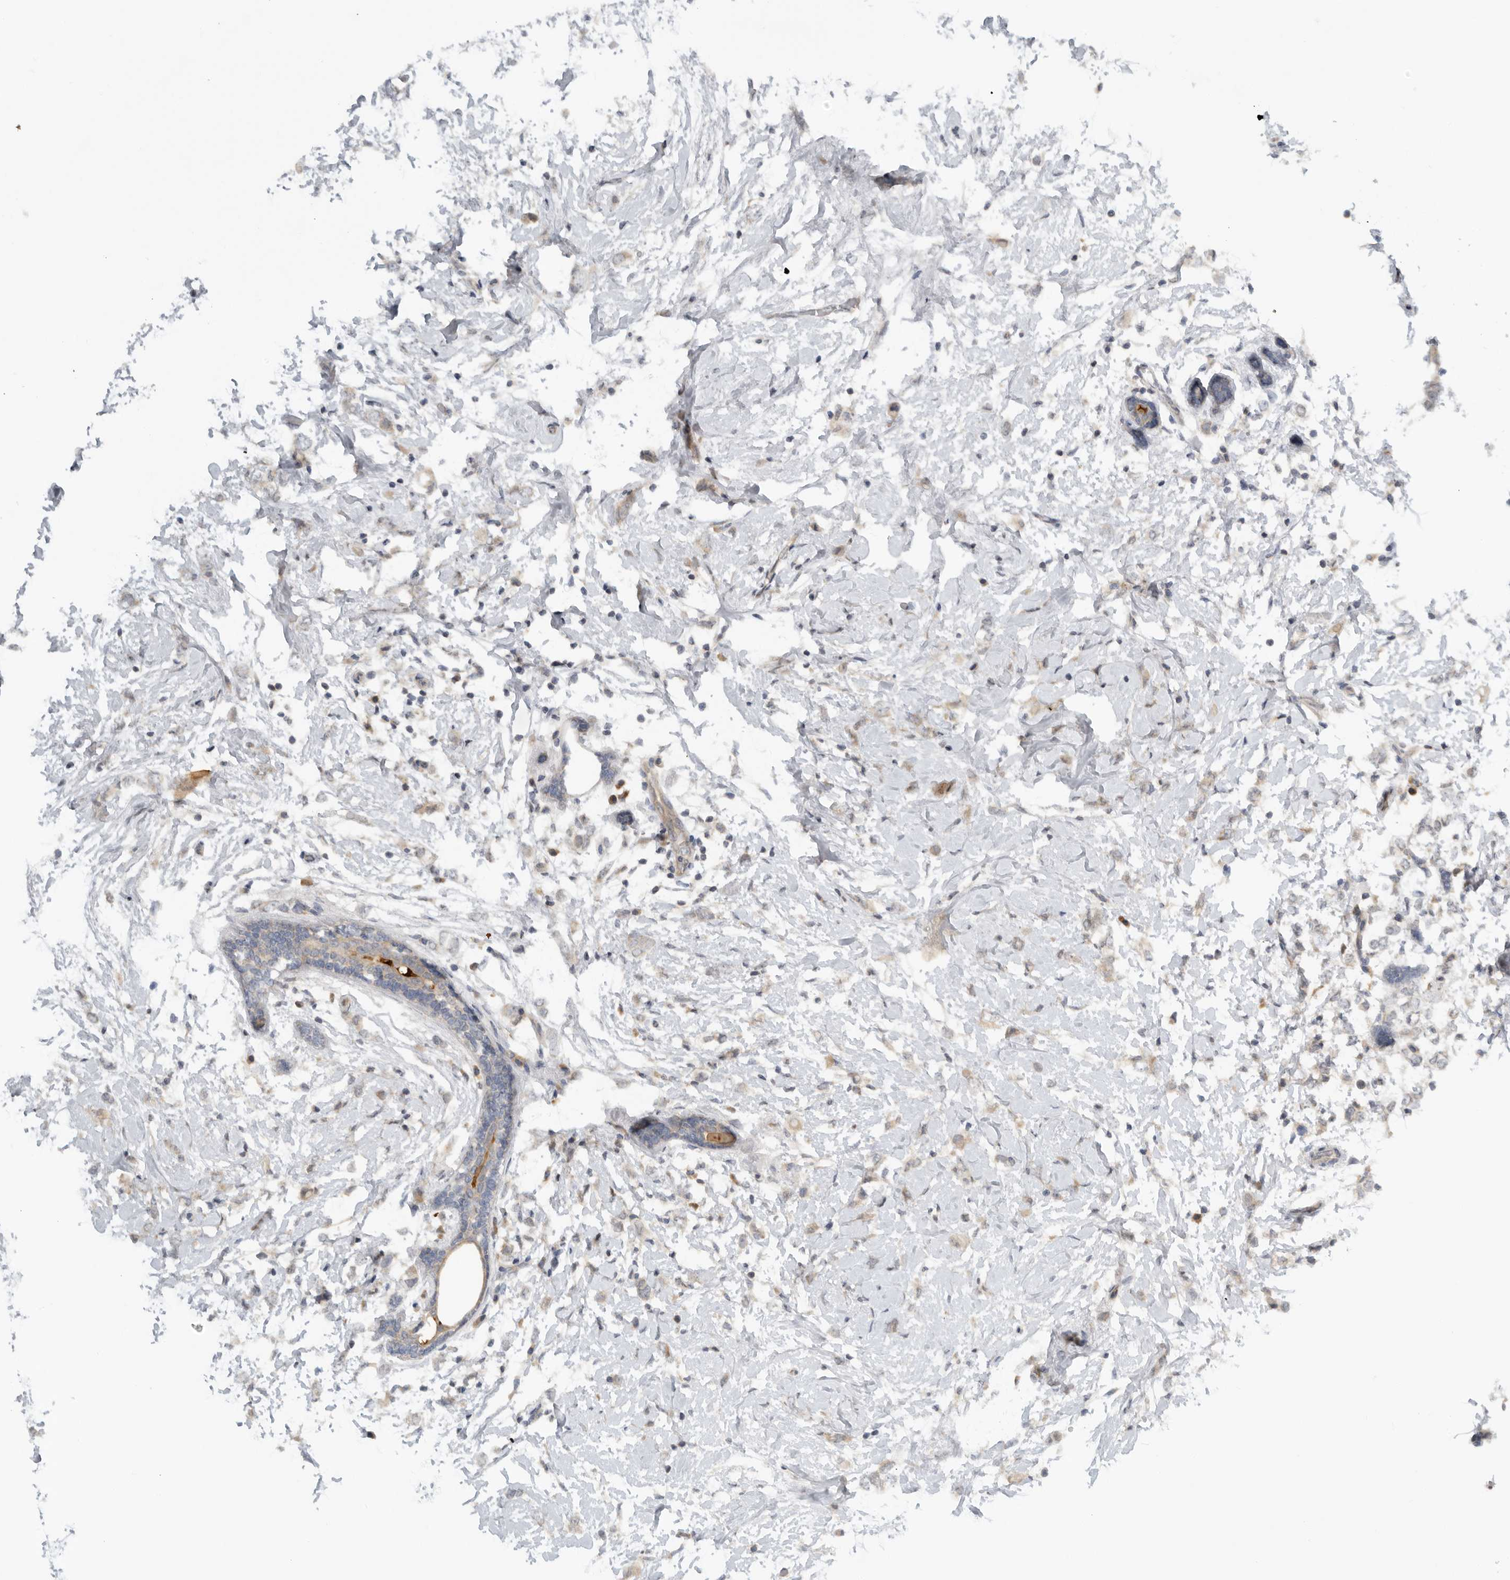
{"staining": {"intensity": "weak", "quantity": "25%-75%", "location": "cytoplasmic/membranous"}, "tissue": "breast cancer", "cell_type": "Tumor cells", "image_type": "cancer", "snomed": [{"axis": "morphology", "description": "Normal tissue, NOS"}, {"axis": "morphology", "description": "Lobular carcinoma"}, {"axis": "topography", "description": "Breast"}], "caption": "IHC (DAB) staining of breast lobular carcinoma exhibits weak cytoplasmic/membranous protein expression in approximately 25%-75% of tumor cells. (Stains: DAB in brown, nuclei in blue, Microscopy: brightfield microscopy at high magnification).", "gene": "AASDHPPT", "patient": {"sex": "female", "age": 47}}